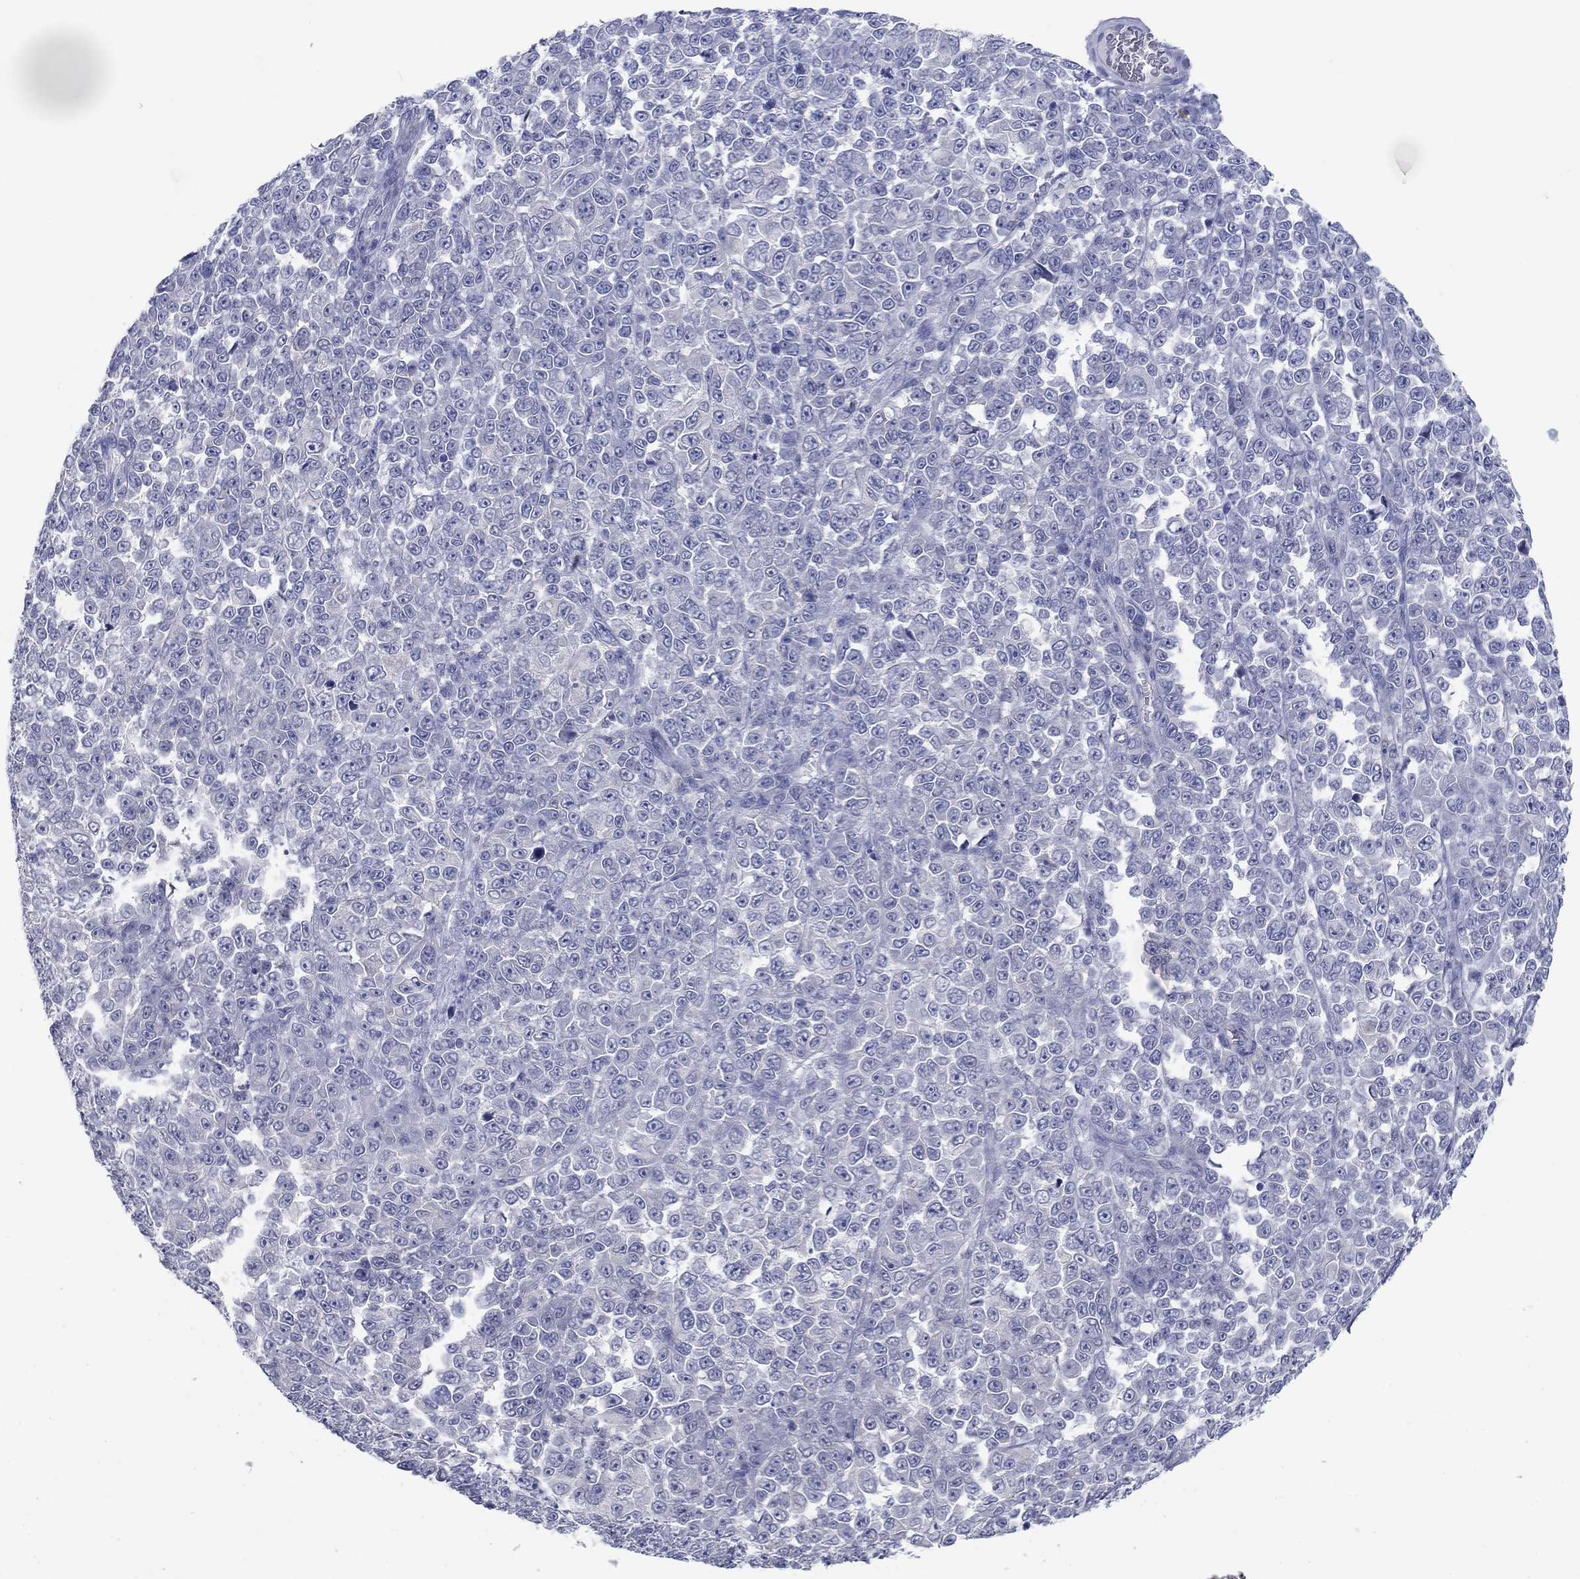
{"staining": {"intensity": "negative", "quantity": "none", "location": "none"}, "tissue": "melanoma", "cell_type": "Tumor cells", "image_type": "cancer", "snomed": [{"axis": "morphology", "description": "Malignant melanoma, NOS"}, {"axis": "topography", "description": "Skin"}], "caption": "High power microscopy photomicrograph of an immunohistochemistry image of malignant melanoma, revealing no significant positivity in tumor cells.", "gene": "GRK7", "patient": {"sex": "female", "age": 95}}